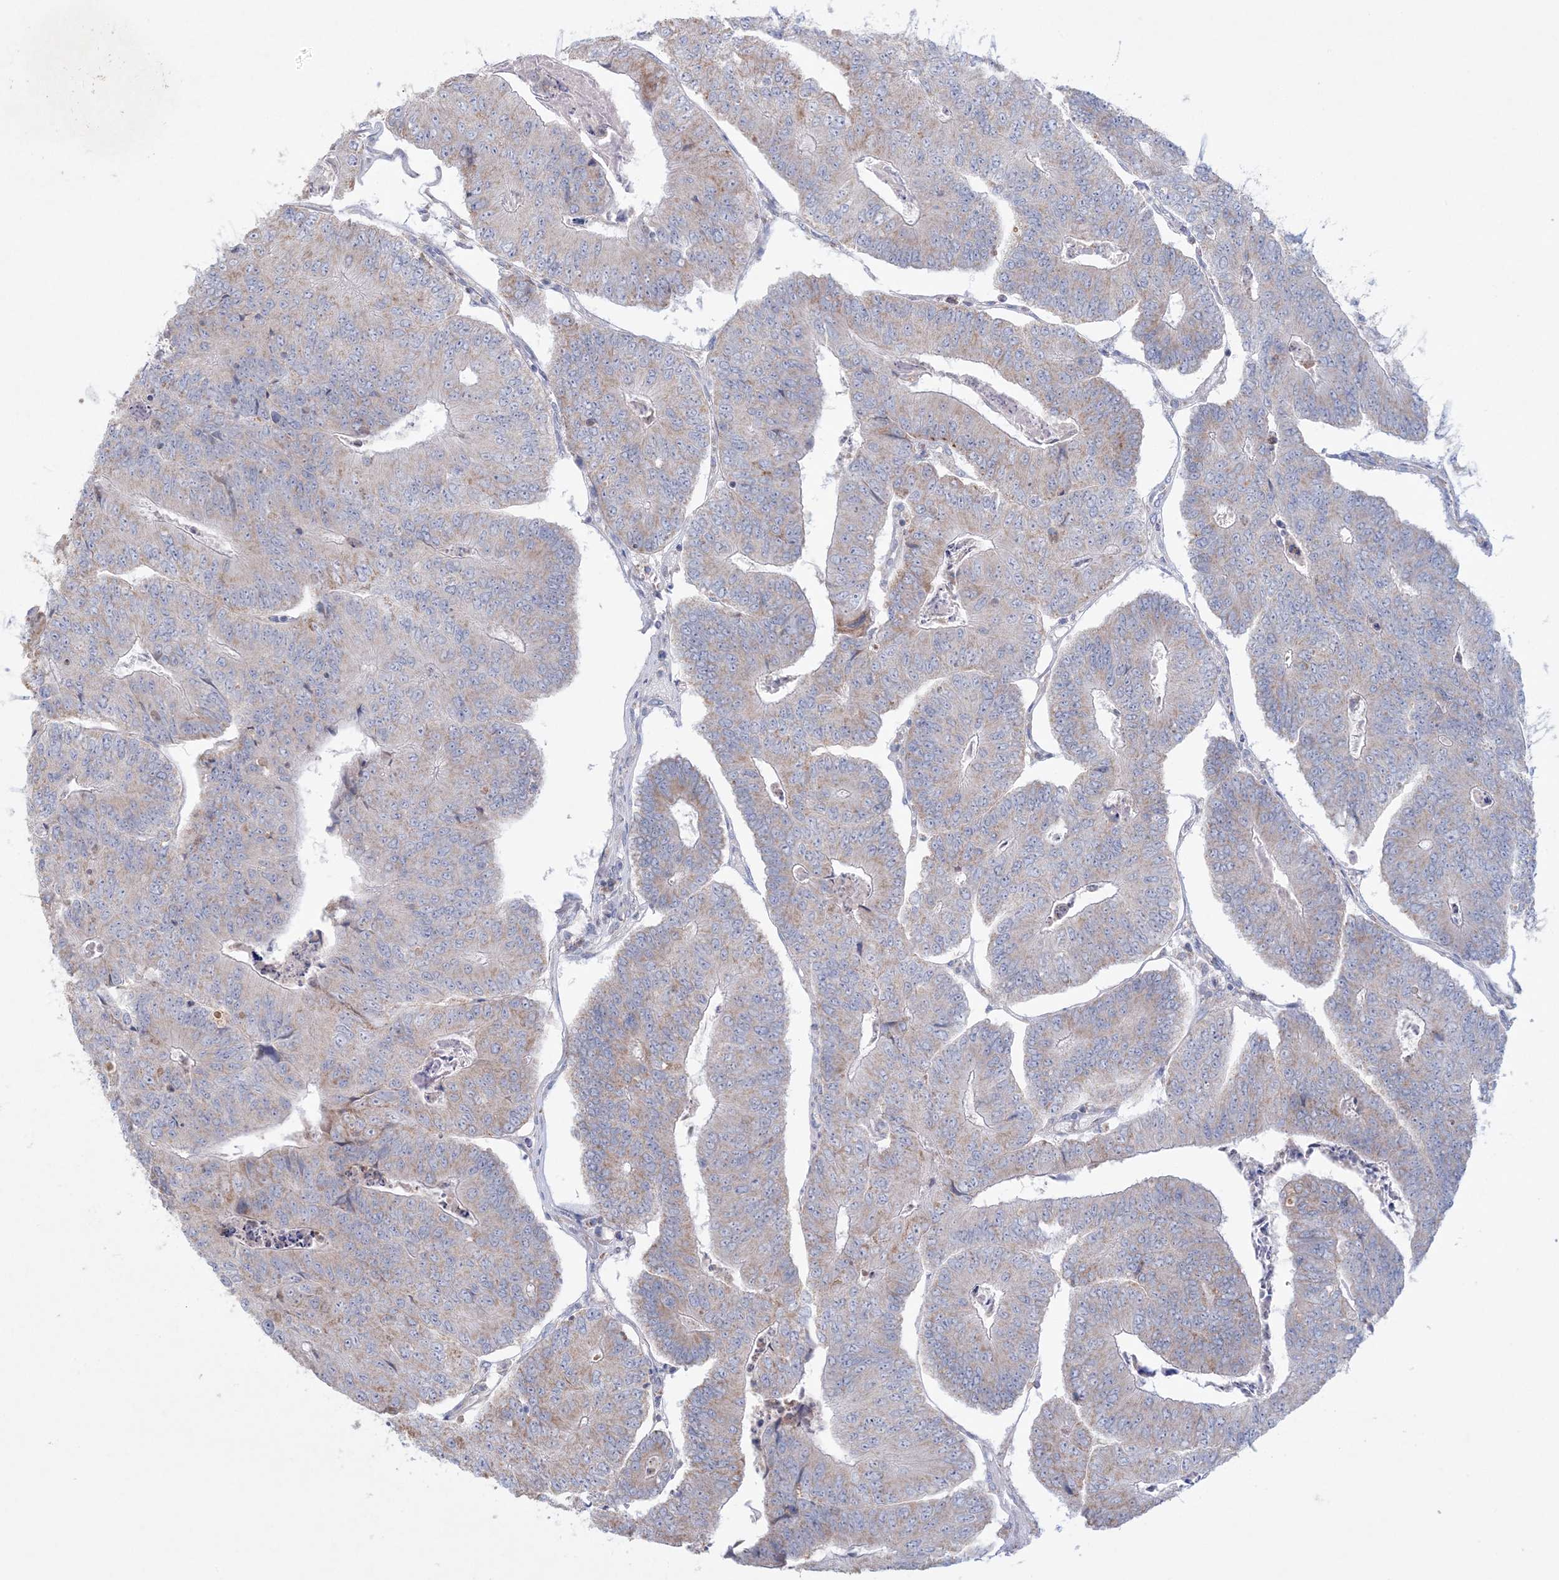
{"staining": {"intensity": "moderate", "quantity": "25%-75%", "location": "cytoplasmic/membranous"}, "tissue": "colorectal cancer", "cell_type": "Tumor cells", "image_type": "cancer", "snomed": [{"axis": "morphology", "description": "Adenocarcinoma, NOS"}, {"axis": "topography", "description": "Colon"}], "caption": "Immunohistochemical staining of human colorectal cancer displays medium levels of moderate cytoplasmic/membranous staining in about 25%-75% of tumor cells.", "gene": "KCTD6", "patient": {"sex": "female", "age": 67}}